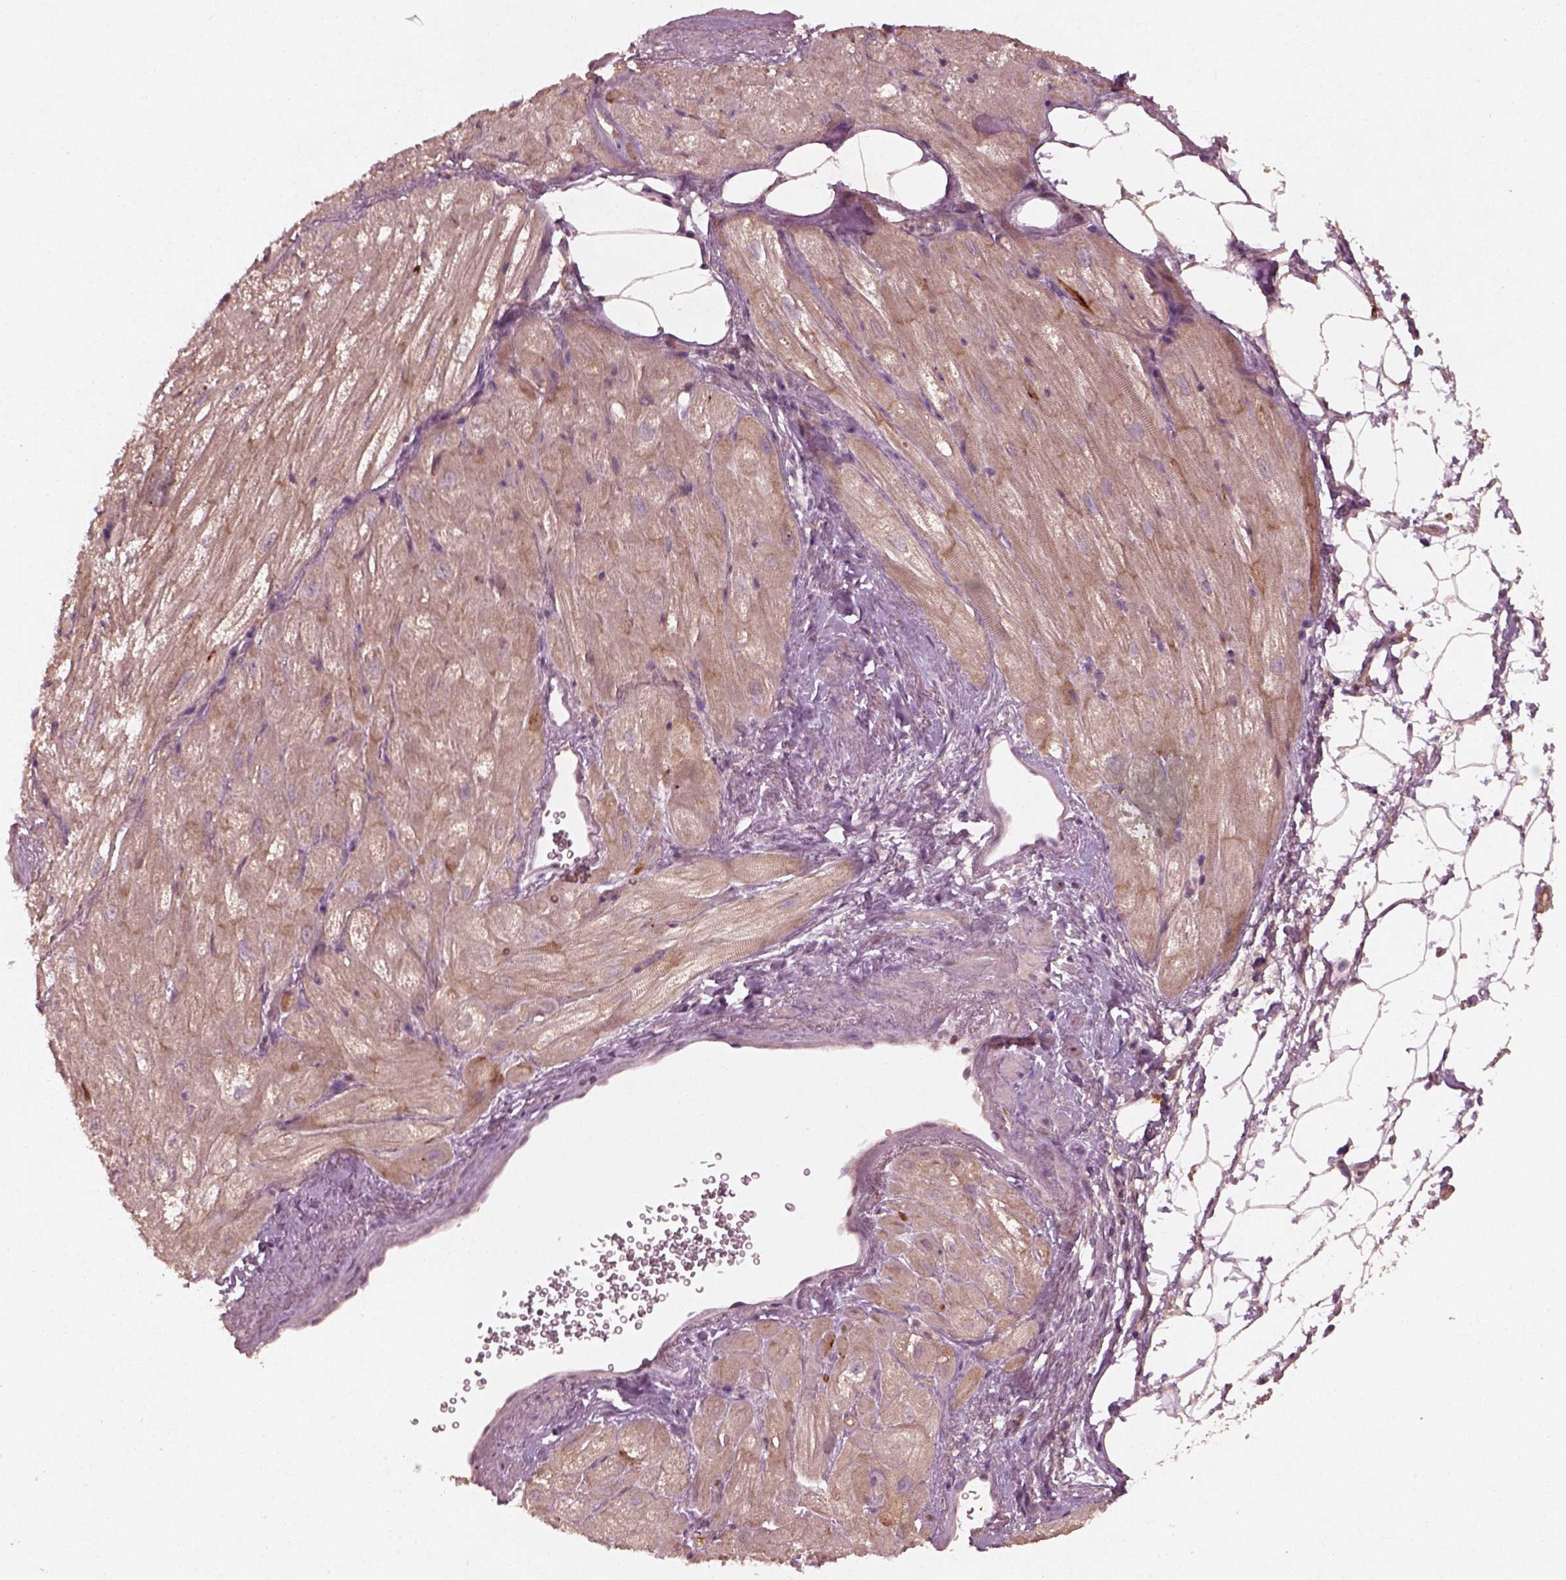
{"staining": {"intensity": "weak", "quantity": "25%-75%", "location": "cytoplasmic/membranous"}, "tissue": "heart muscle", "cell_type": "Cardiomyocytes", "image_type": "normal", "snomed": [{"axis": "morphology", "description": "Normal tissue, NOS"}, {"axis": "topography", "description": "Heart"}], "caption": "A micrograph of heart muscle stained for a protein exhibits weak cytoplasmic/membranous brown staining in cardiomyocytes.", "gene": "FAM234A", "patient": {"sex": "female", "age": 69}}